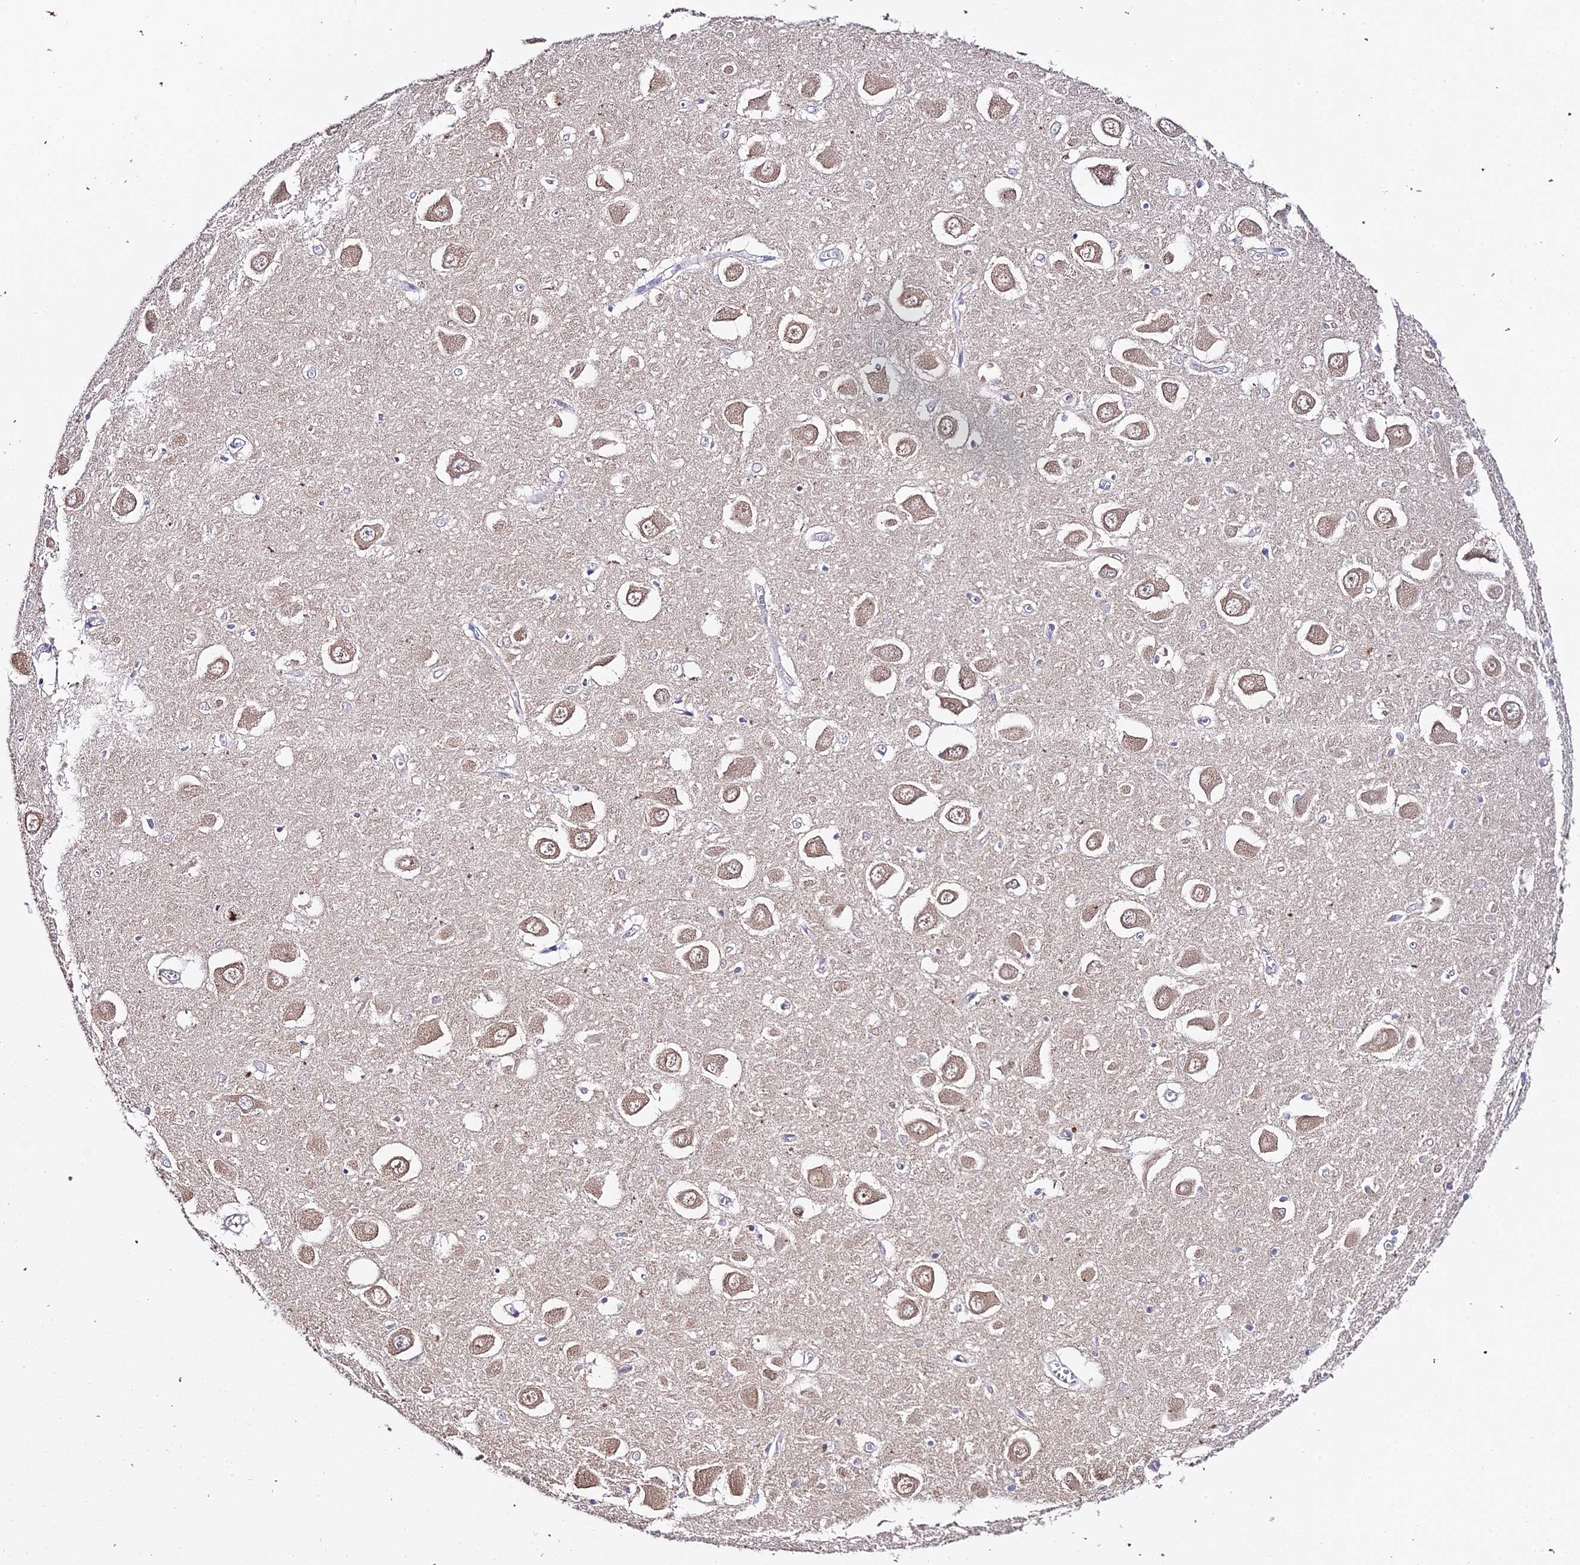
{"staining": {"intensity": "negative", "quantity": "none", "location": "none"}, "tissue": "hippocampus", "cell_type": "Glial cells", "image_type": "normal", "snomed": [{"axis": "morphology", "description": "Normal tissue, NOS"}, {"axis": "topography", "description": "Hippocampus"}], "caption": "Immunohistochemistry (IHC) of benign hippocampus exhibits no positivity in glial cells. The staining is performed using DAB (3,3'-diaminobenzidine) brown chromogen with nuclei counter-stained in using hematoxylin.", "gene": "TEKT1", "patient": {"sex": "male", "age": 70}}